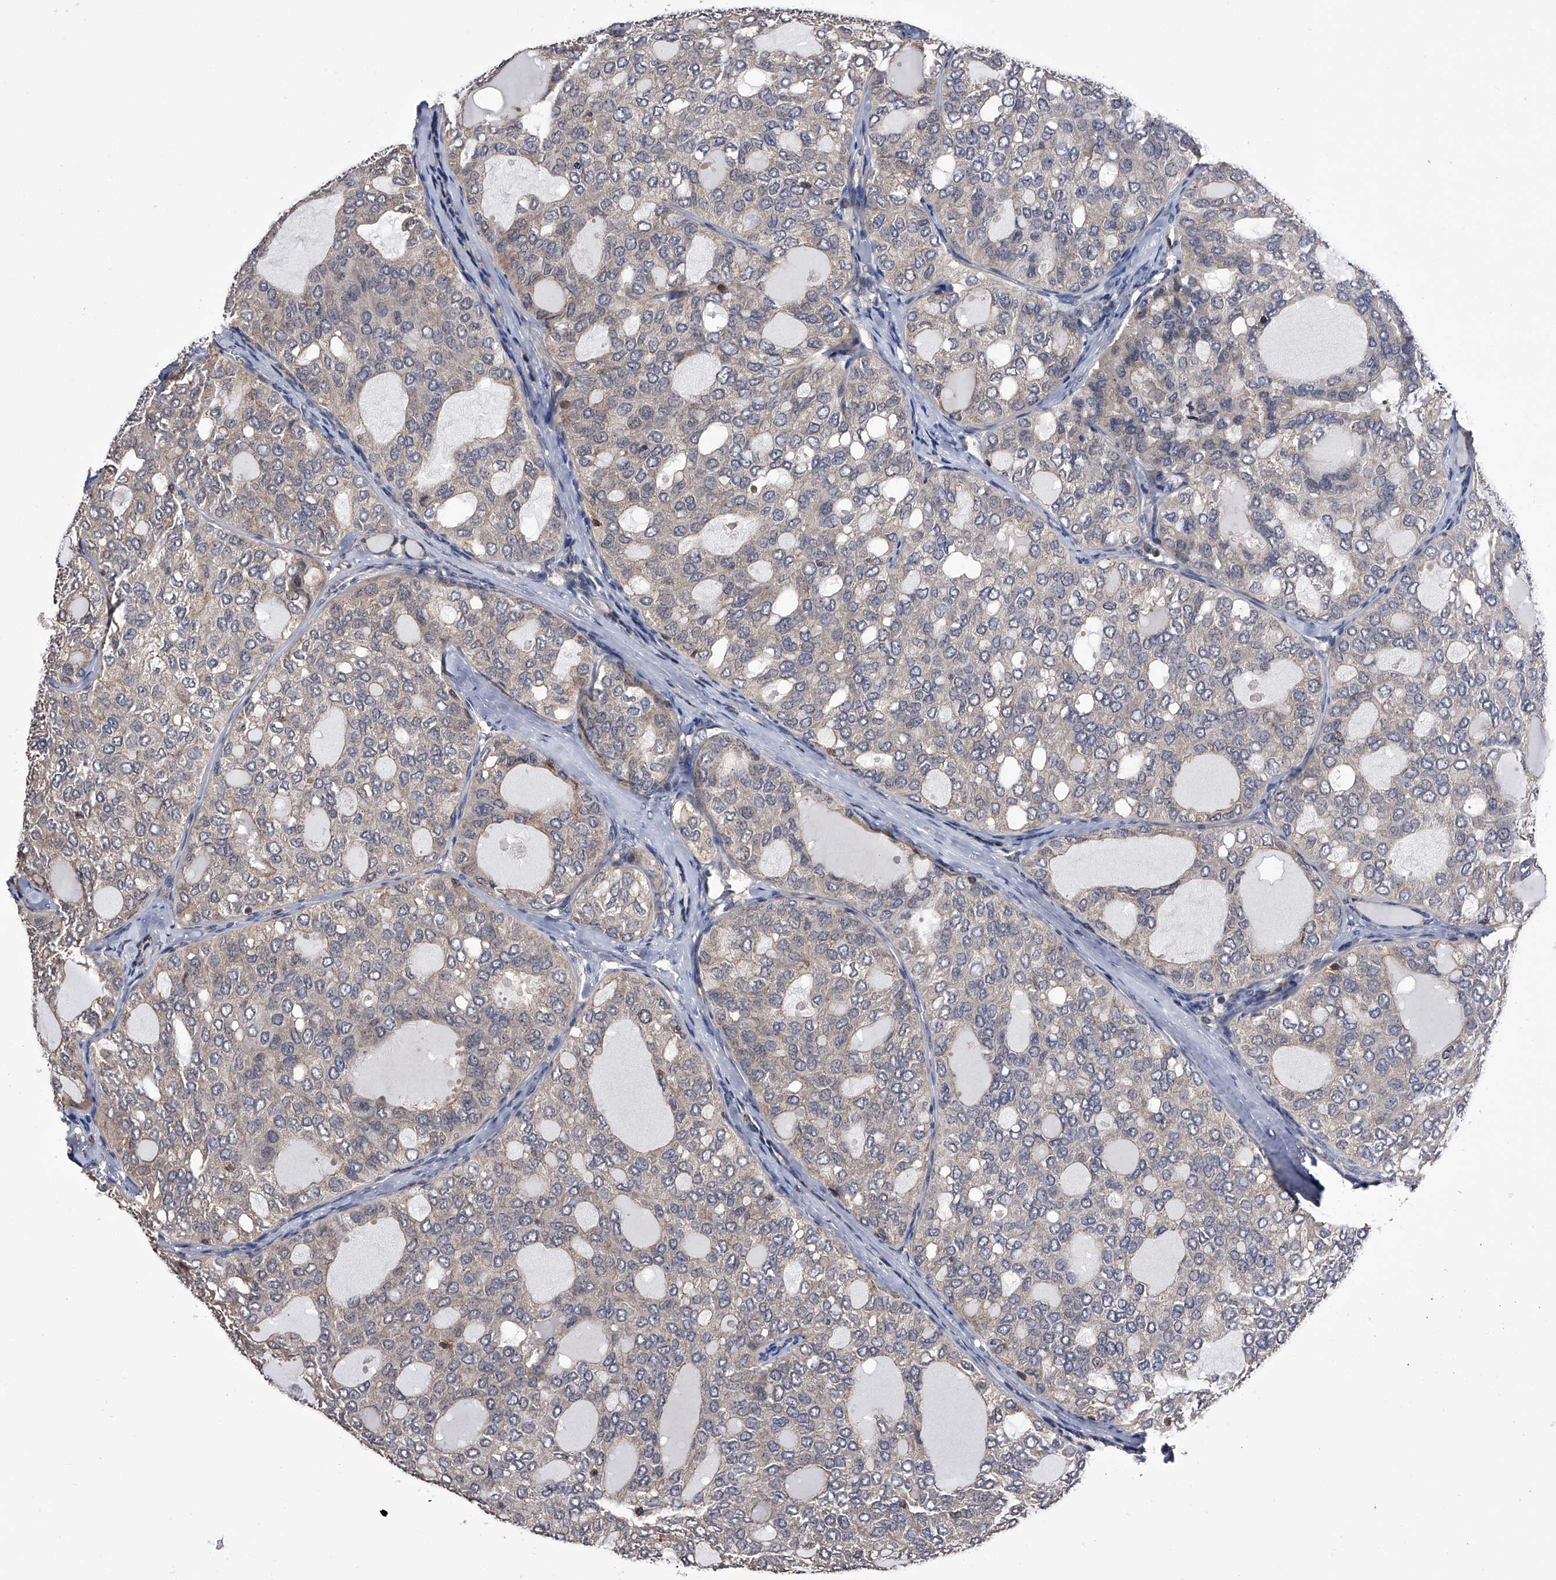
{"staining": {"intensity": "negative", "quantity": "none", "location": "none"}, "tissue": "thyroid cancer", "cell_type": "Tumor cells", "image_type": "cancer", "snomed": [{"axis": "morphology", "description": "Follicular adenoma carcinoma, NOS"}, {"axis": "topography", "description": "Thyroid gland"}], "caption": "The micrograph shows no significant positivity in tumor cells of thyroid follicular adenoma carcinoma.", "gene": "PAN3", "patient": {"sex": "male", "age": 75}}